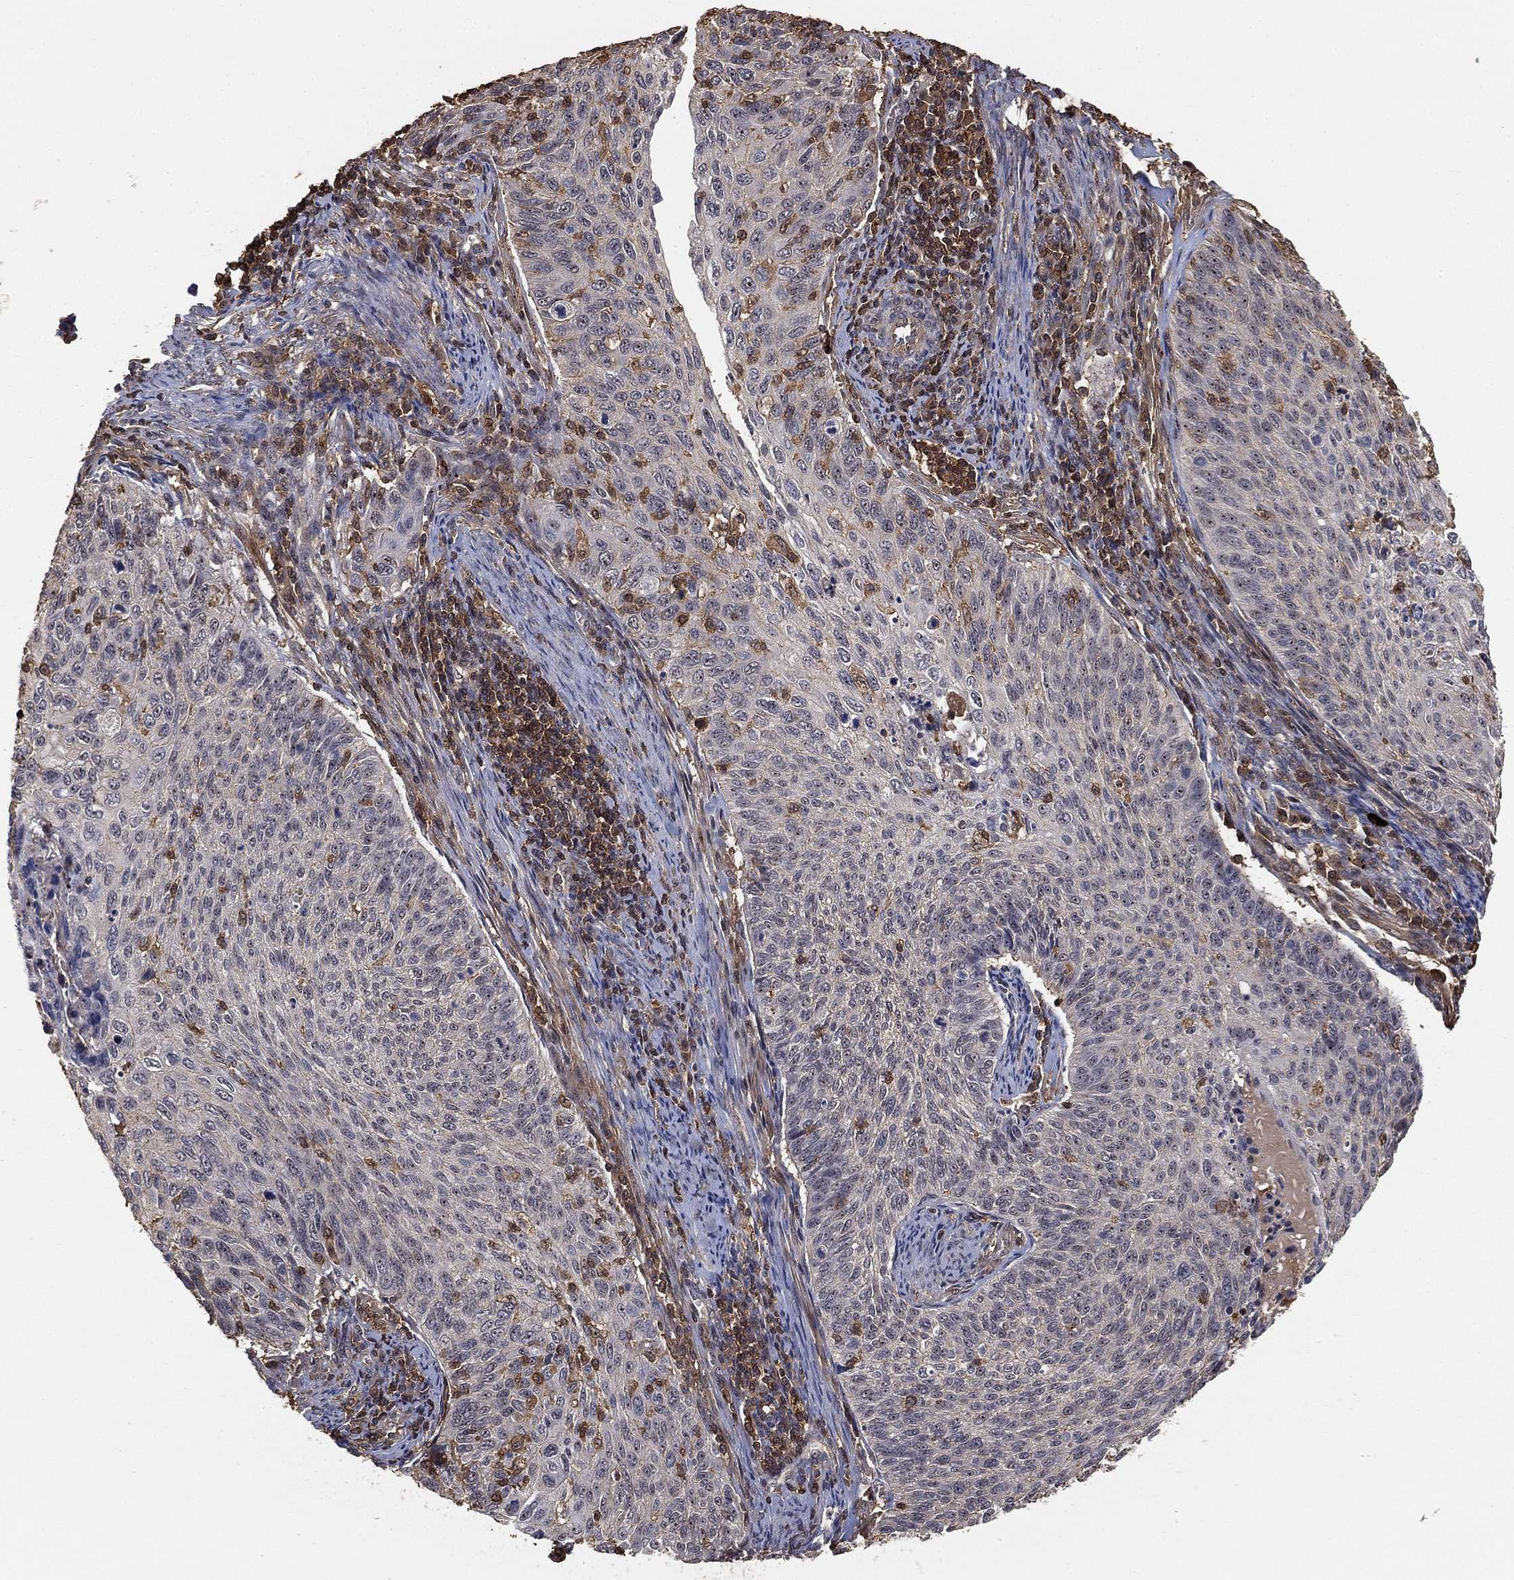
{"staining": {"intensity": "negative", "quantity": "none", "location": "none"}, "tissue": "cervical cancer", "cell_type": "Tumor cells", "image_type": "cancer", "snomed": [{"axis": "morphology", "description": "Squamous cell carcinoma, NOS"}, {"axis": "topography", "description": "Cervix"}], "caption": "The immunohistochemistry histopathology image has no significant expression in tumor cells of cervical squamous cell carcinoma tissue. (DAB (3,3'-diaminobenzidine) immunohistochemistry (IHC), high magnification).", "gene": "CRYL1", "patient": {"sex": "female", "age": 70}}